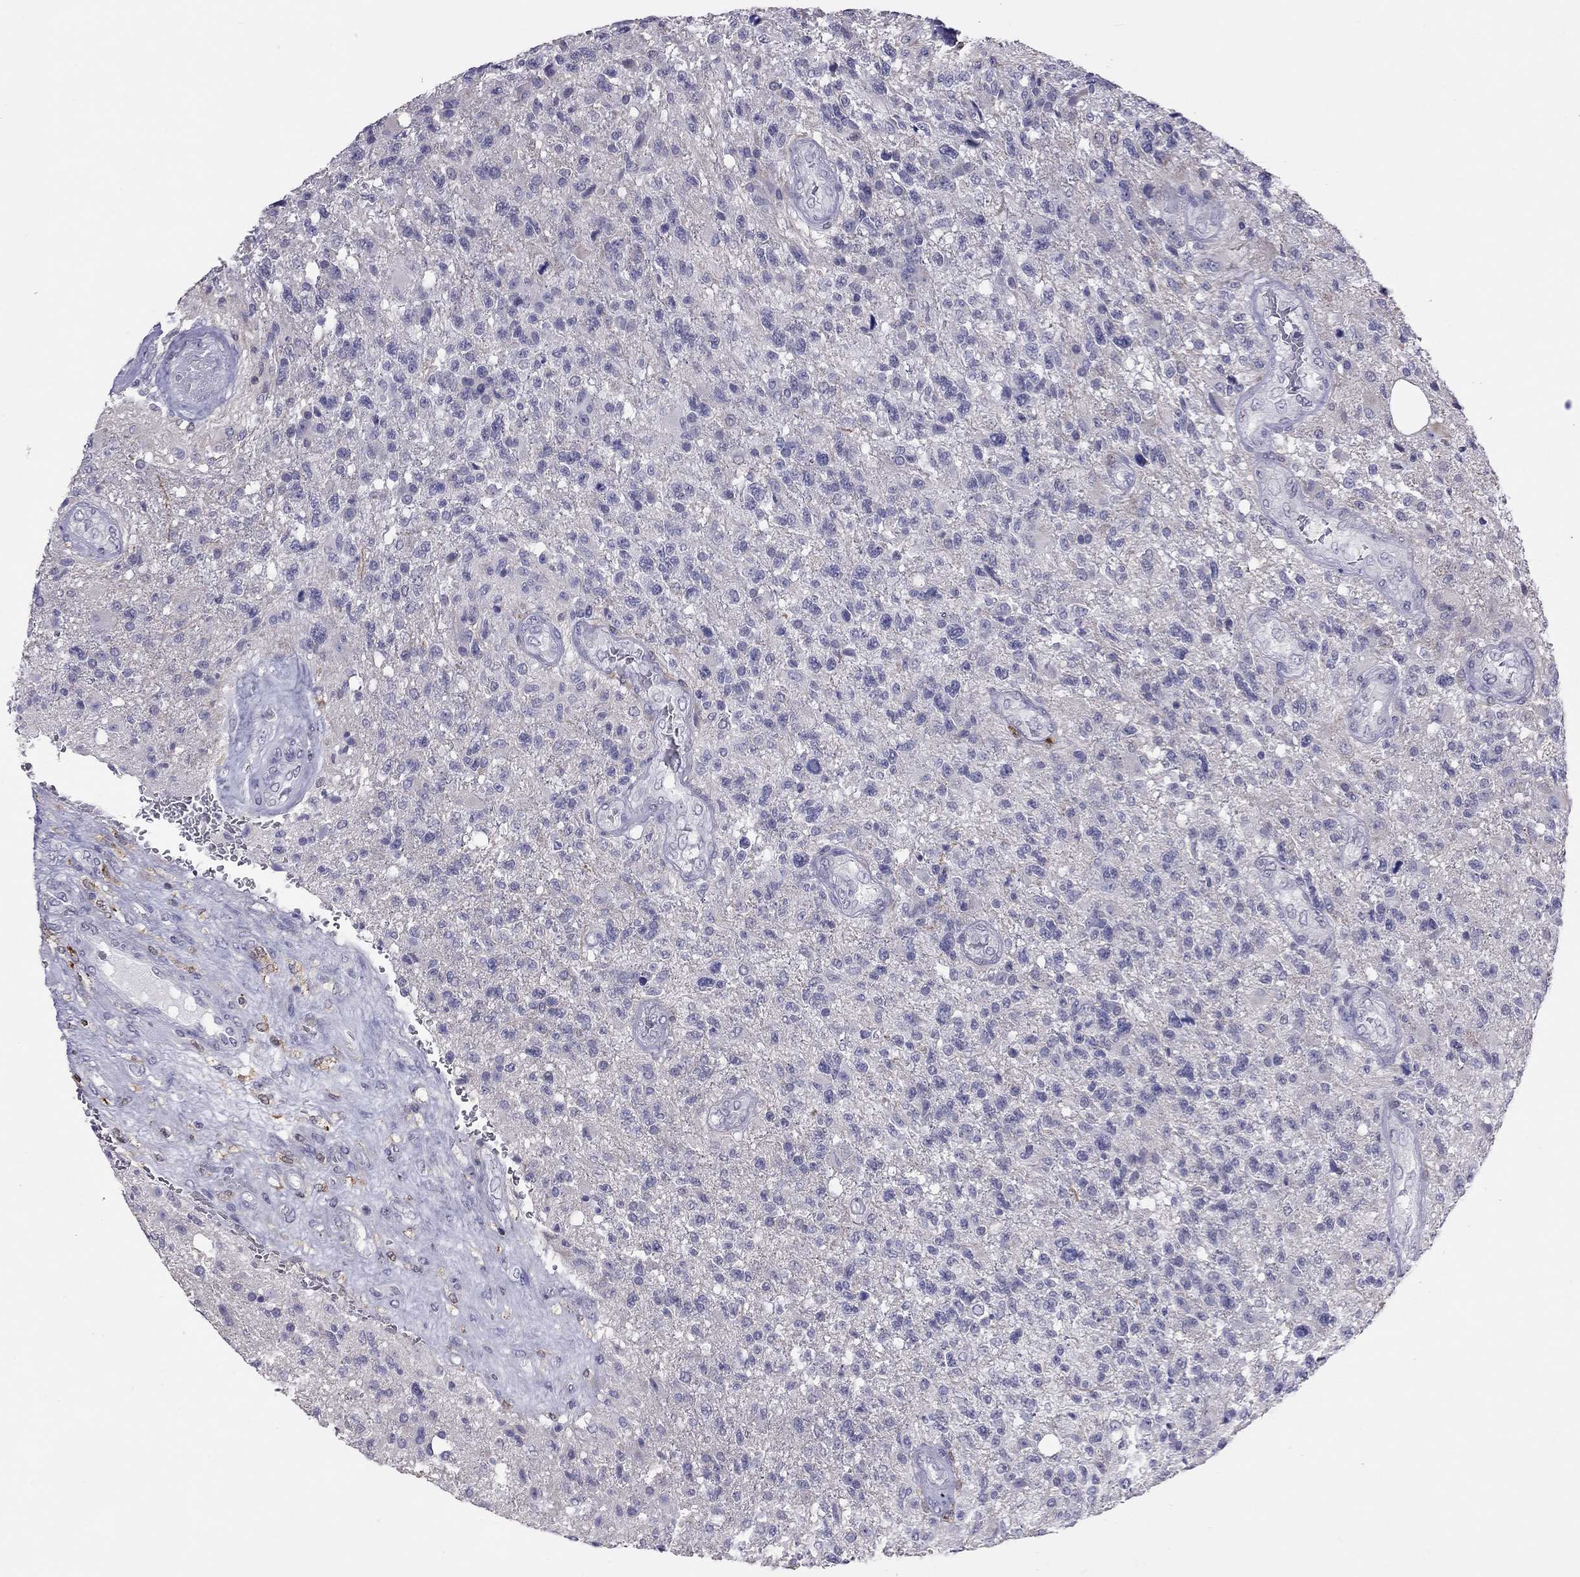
{"staining": {"intensity": "negative", "quantity": "none", "location": "none"}, "tissue": "glioma", "cell_type": "Tumor cells", "image_type": "cancer", "snomed": [{"axis": "morphology", "description": "Glioma, malignant, High grade"}, {"axis": "topography", "description": "Brain"}], "caption": "An IHC photomicrograph of glioma is shown. There is no staining in tumor cells of glioma. The staining was performed using DAB to visualize the protein expression in brown, while the nuclei were stained in blue with hematoxylin (Magnification: 20x).", "gene": "PPP1R3A", "patient": {"sex": "male", "age": 56}}